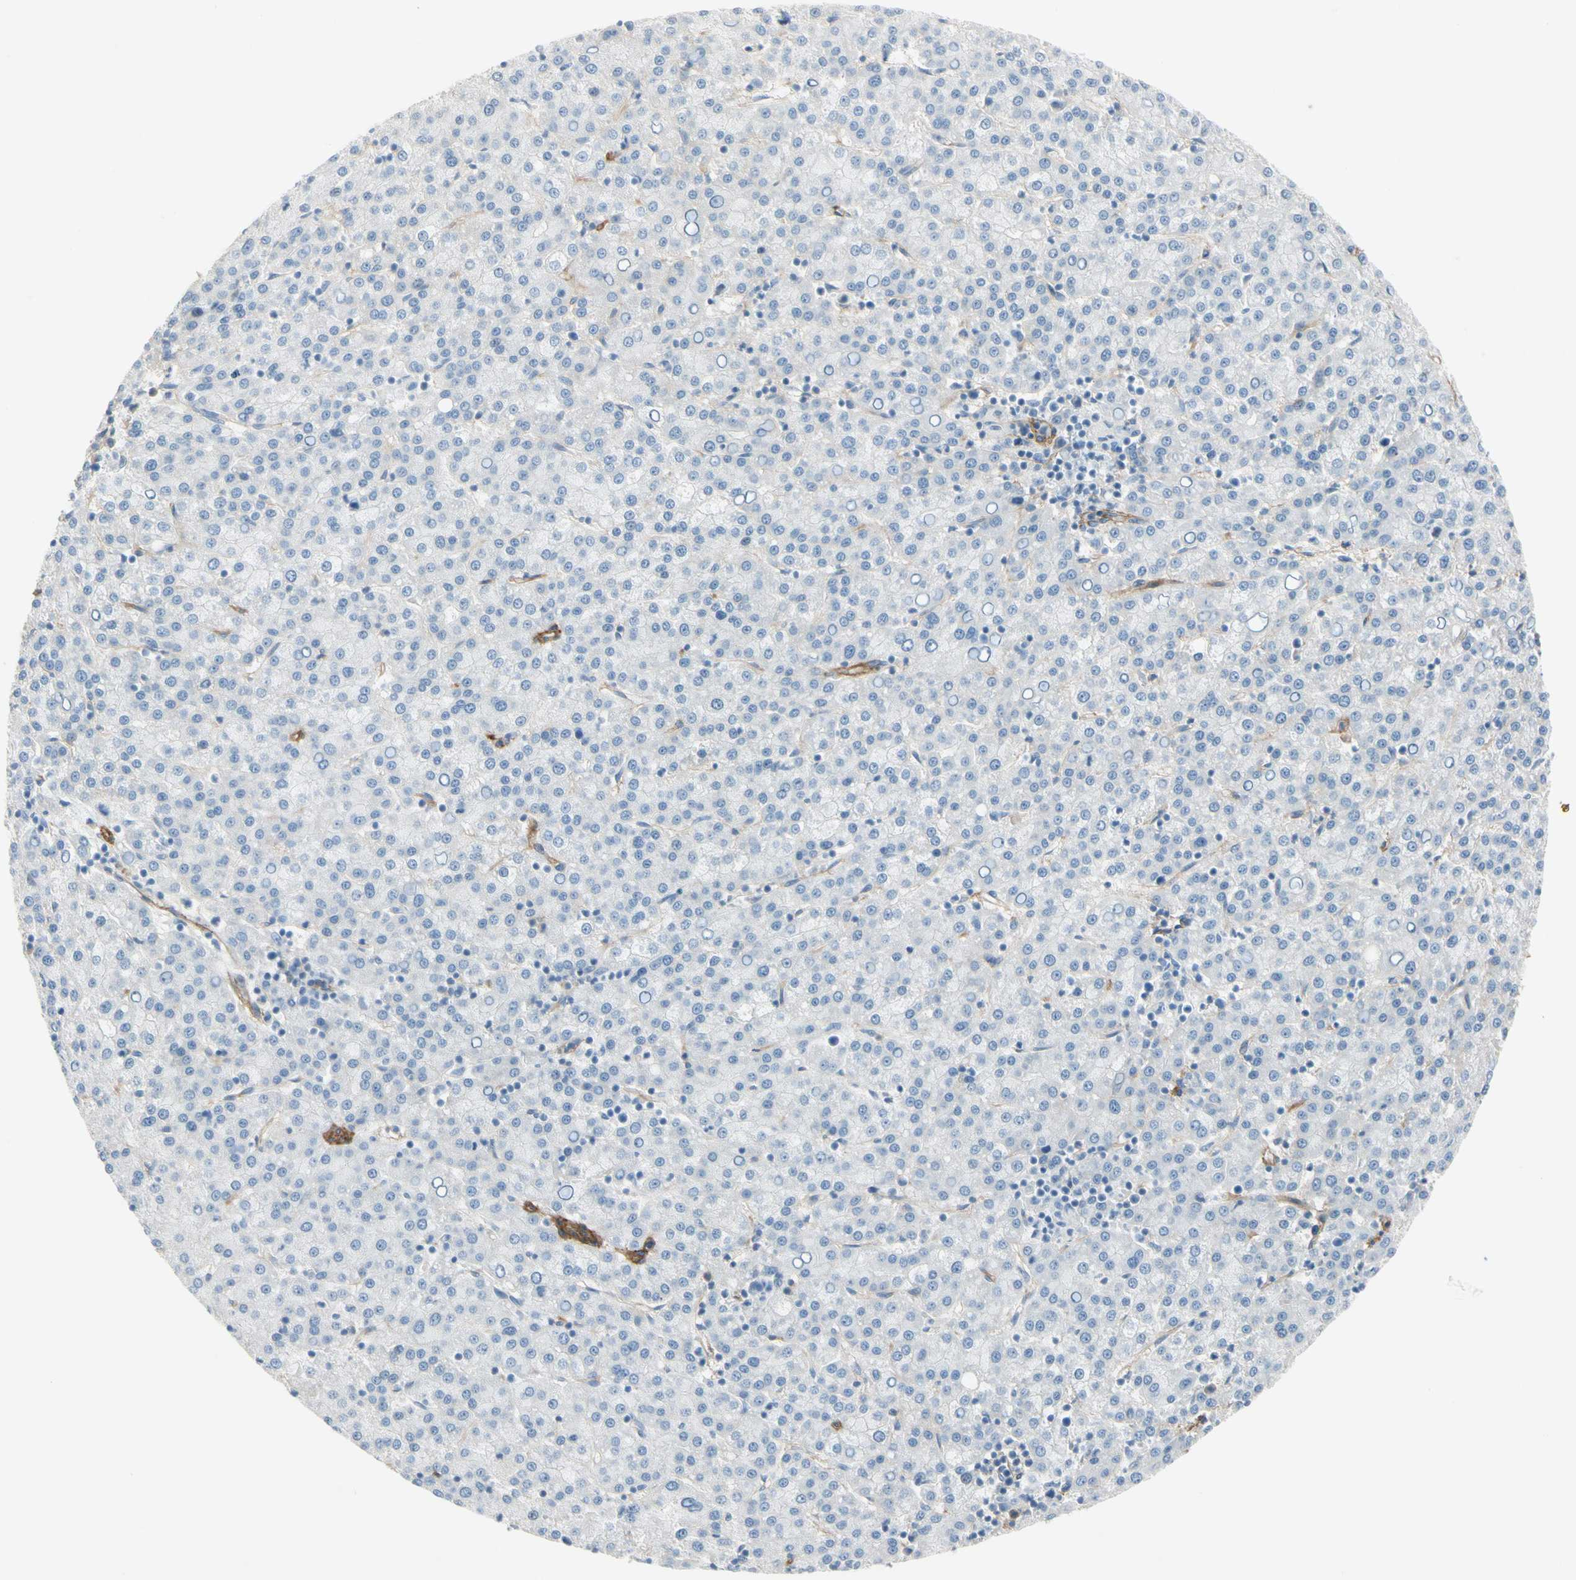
{"staining": {"intensity": "negative", "quantity": "none", "location": "none"}, "tissue": "liver cancer", "cell_type": "Tumor cells", "image_type": "cancer", "snomed": [{"axis": "morphology", "description": "Carcinoma, Hepatocellular, NOS"}, {"axis": "topography", "description": "Liver"}], "caption": "The histopathology image reveals no staining of tumor cells in liver hepatocellular carcinoma. The staining was performed using DAB to visualize the protein expression in brown, while the nuclei were stained in blue with hematoxylin (Magnification: 20x).", "gene": "ITGA3", "patient": {"sex": "female", "age": 58}}